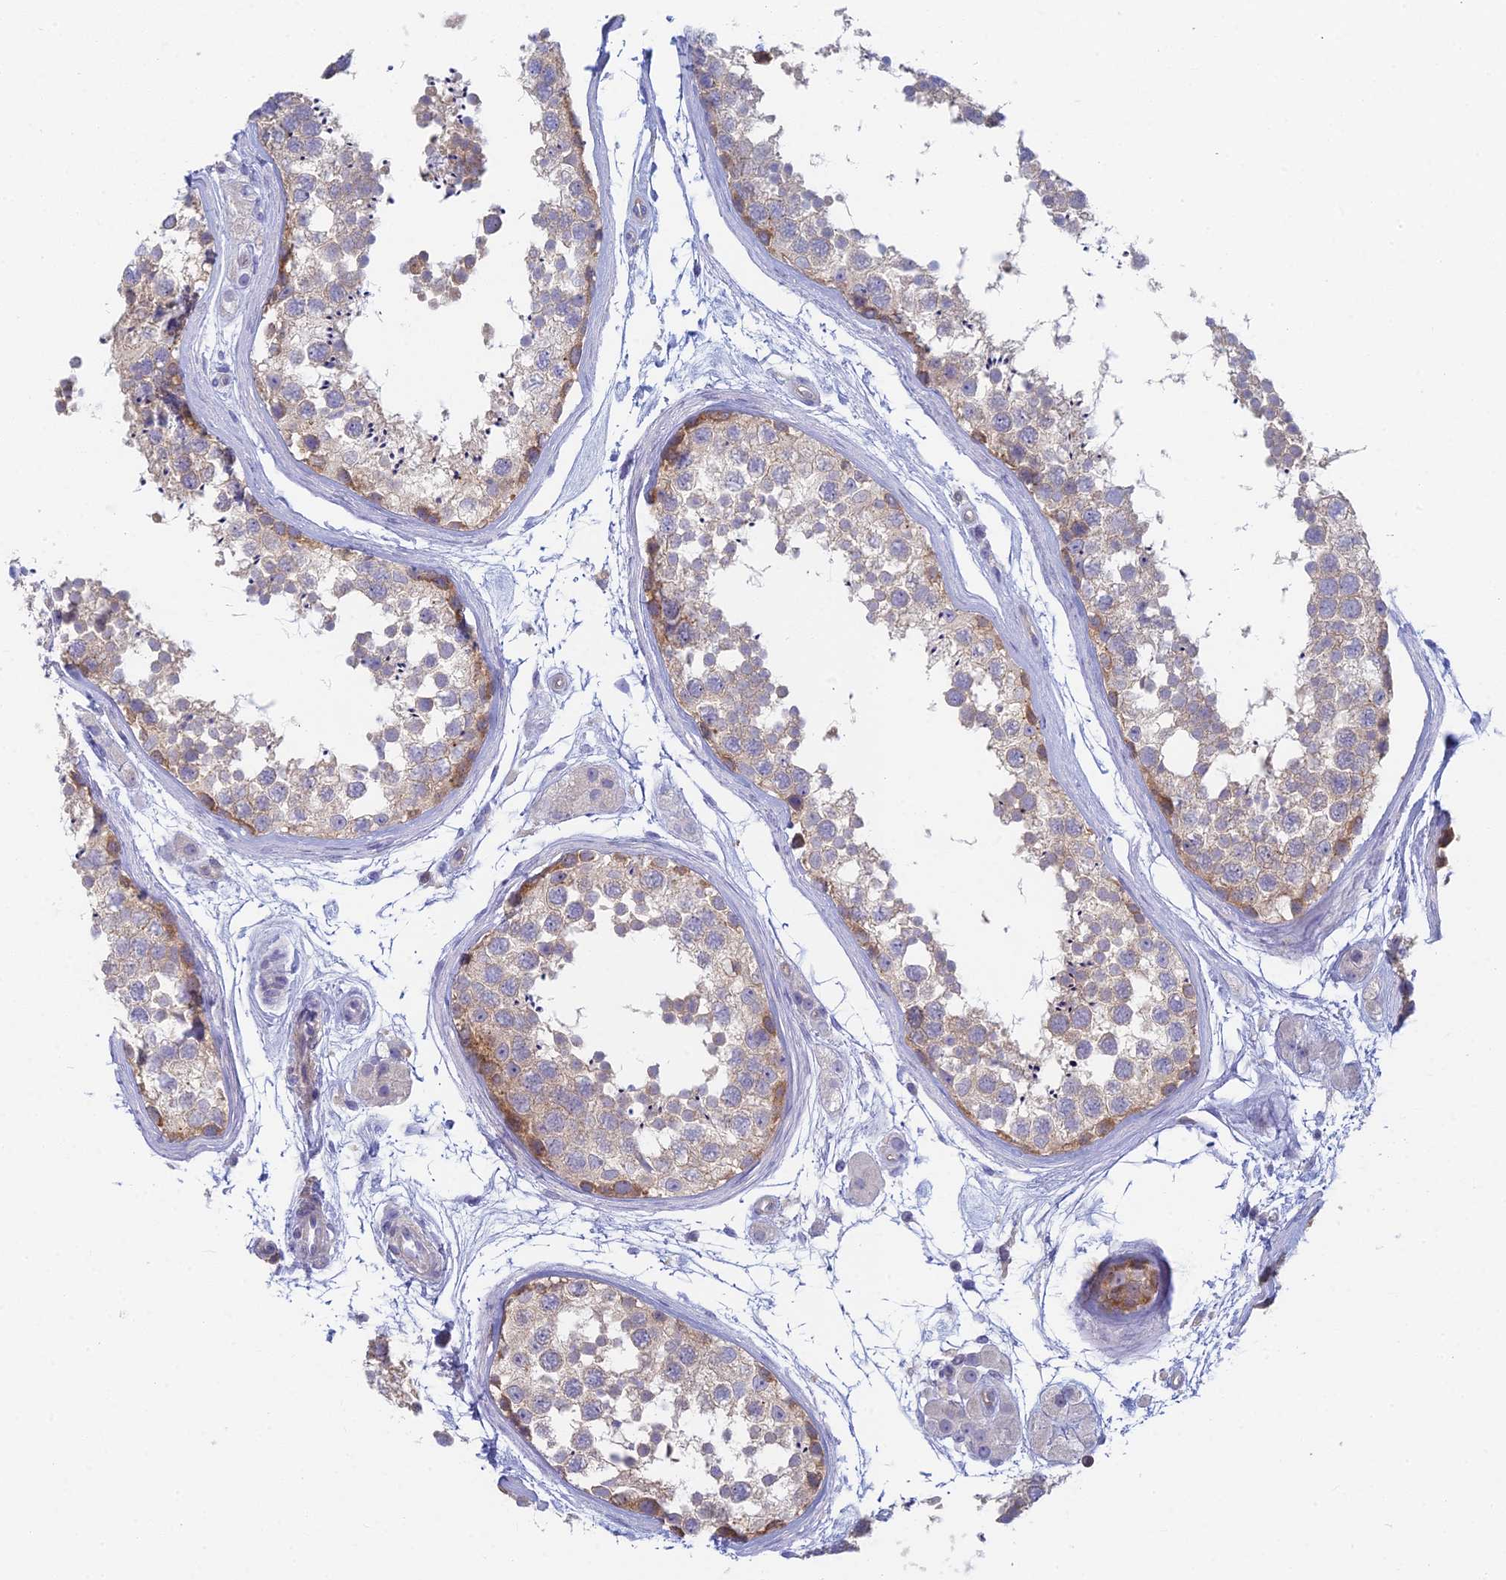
{"staining": {"intensity": "moderate", "quantity": "25%-75%", "location": "cytoplasmic/membranous"}, "tissue": "testis", "cell_type": "Cells in seminiferous ducts", "image_type": "normal", "snomed": [{"axis": "morphology", "description": "Normal tissue, NOS"}, {"axis": "topography", "description": "Testis"}], "caption": "Immunohistochemical staining of benign human testis exhibits medium levels of moderate cytoplasmic/membranous expression in approximately 25%-75% of cells in seminiferous ducts. (DAB IHC, brown staining for protein, blue staining for nuclei).", "gene": "STRN4", "patient": {"sex": "male", "age": 56}}